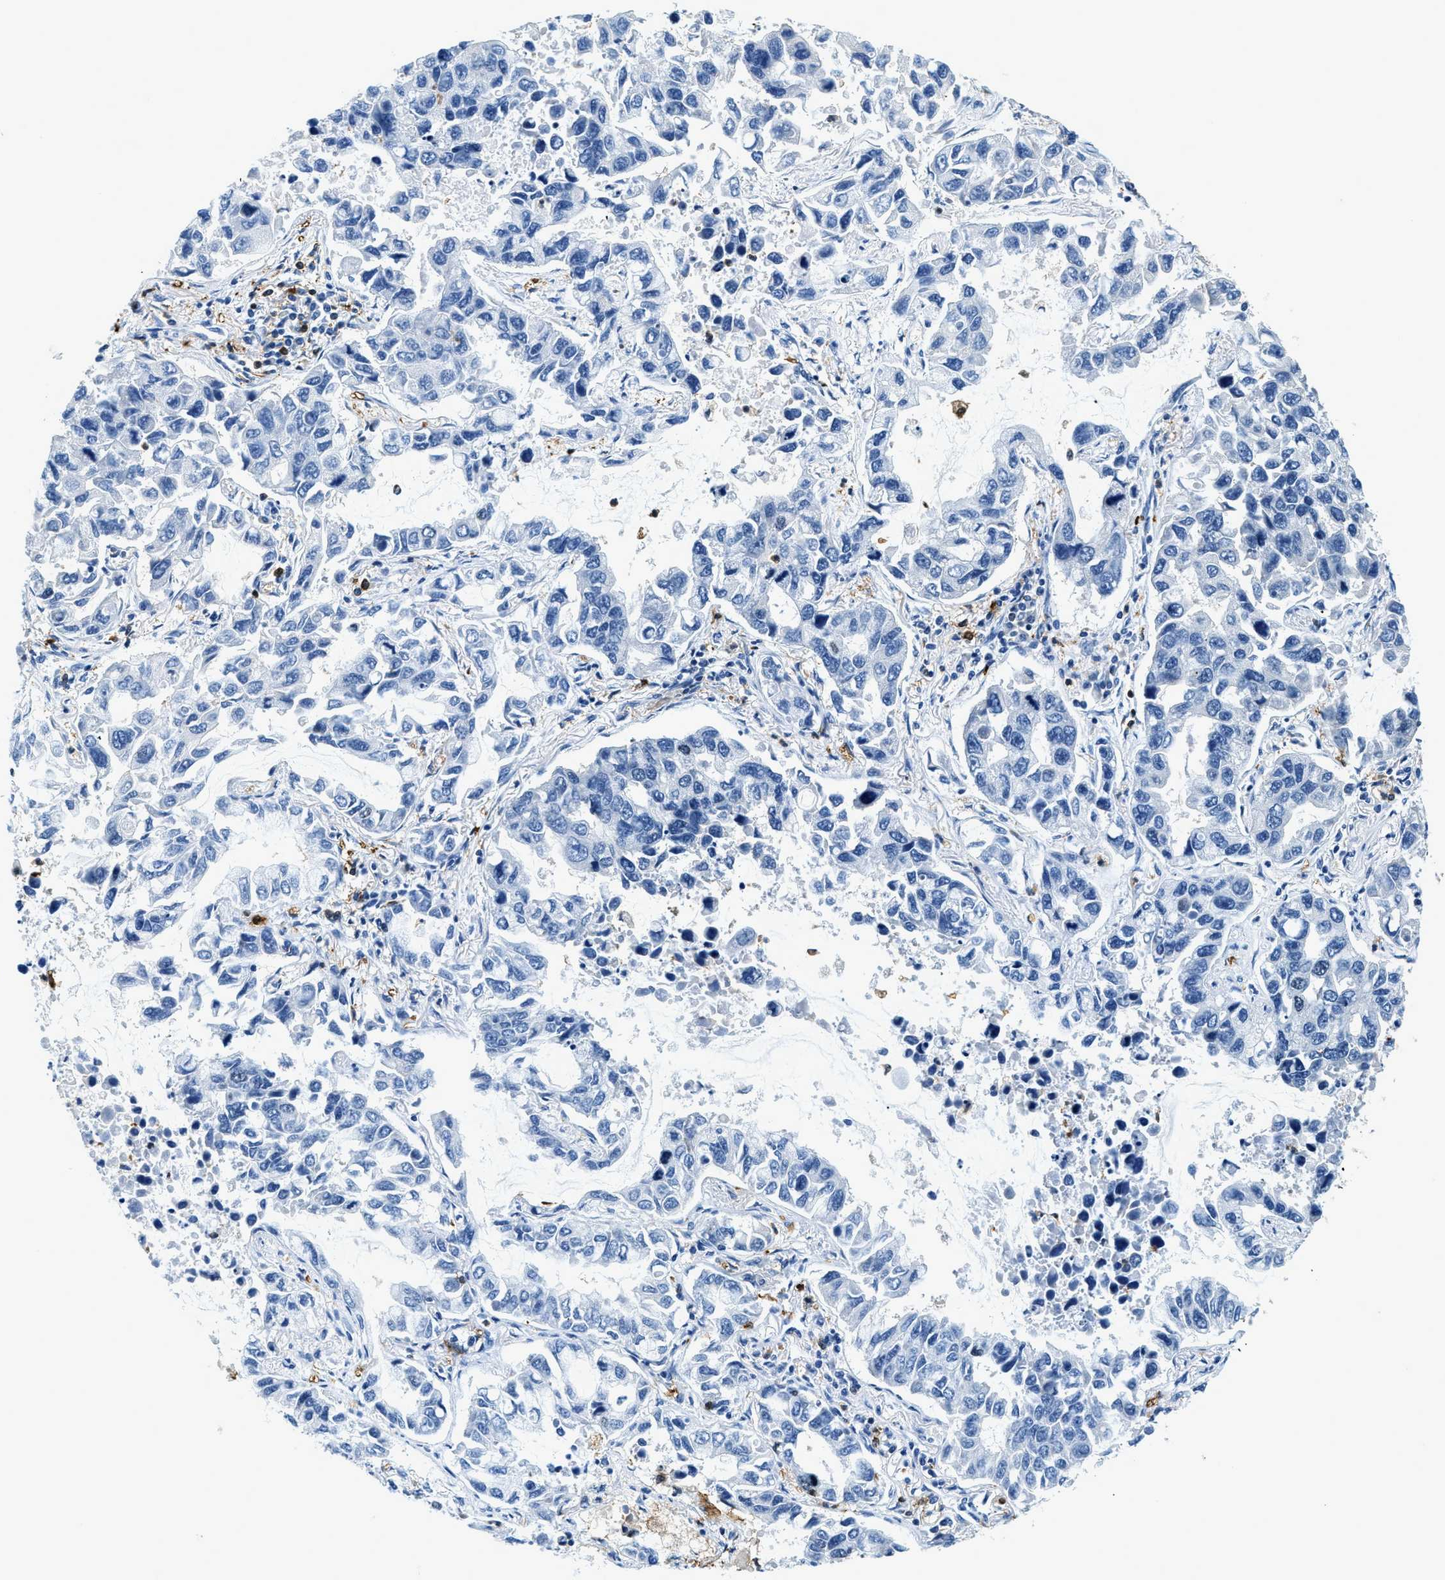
{"staining": {"intensity": "negative", "quantity": "none", "location": "none"}, "tissue": "lung cancer", "cell_type": "Tumor cells", "image_type": "cancer", "snomed": [{"axis": "morphology", "description": "Adenocarcinoma, NOS"}, {"axis": "topography", "description": "Lung"}], "caption": "The histopathology image displays no significant staining in tumor cells of adenocarcinoma (lung). (Stains: DAB immunohistochemistry with hematoxylin counter stain, Microscopy: brightfield microscopy at high magnification).", "gene": "CAPG", "patient": {"sex": "male", "age": 64}}